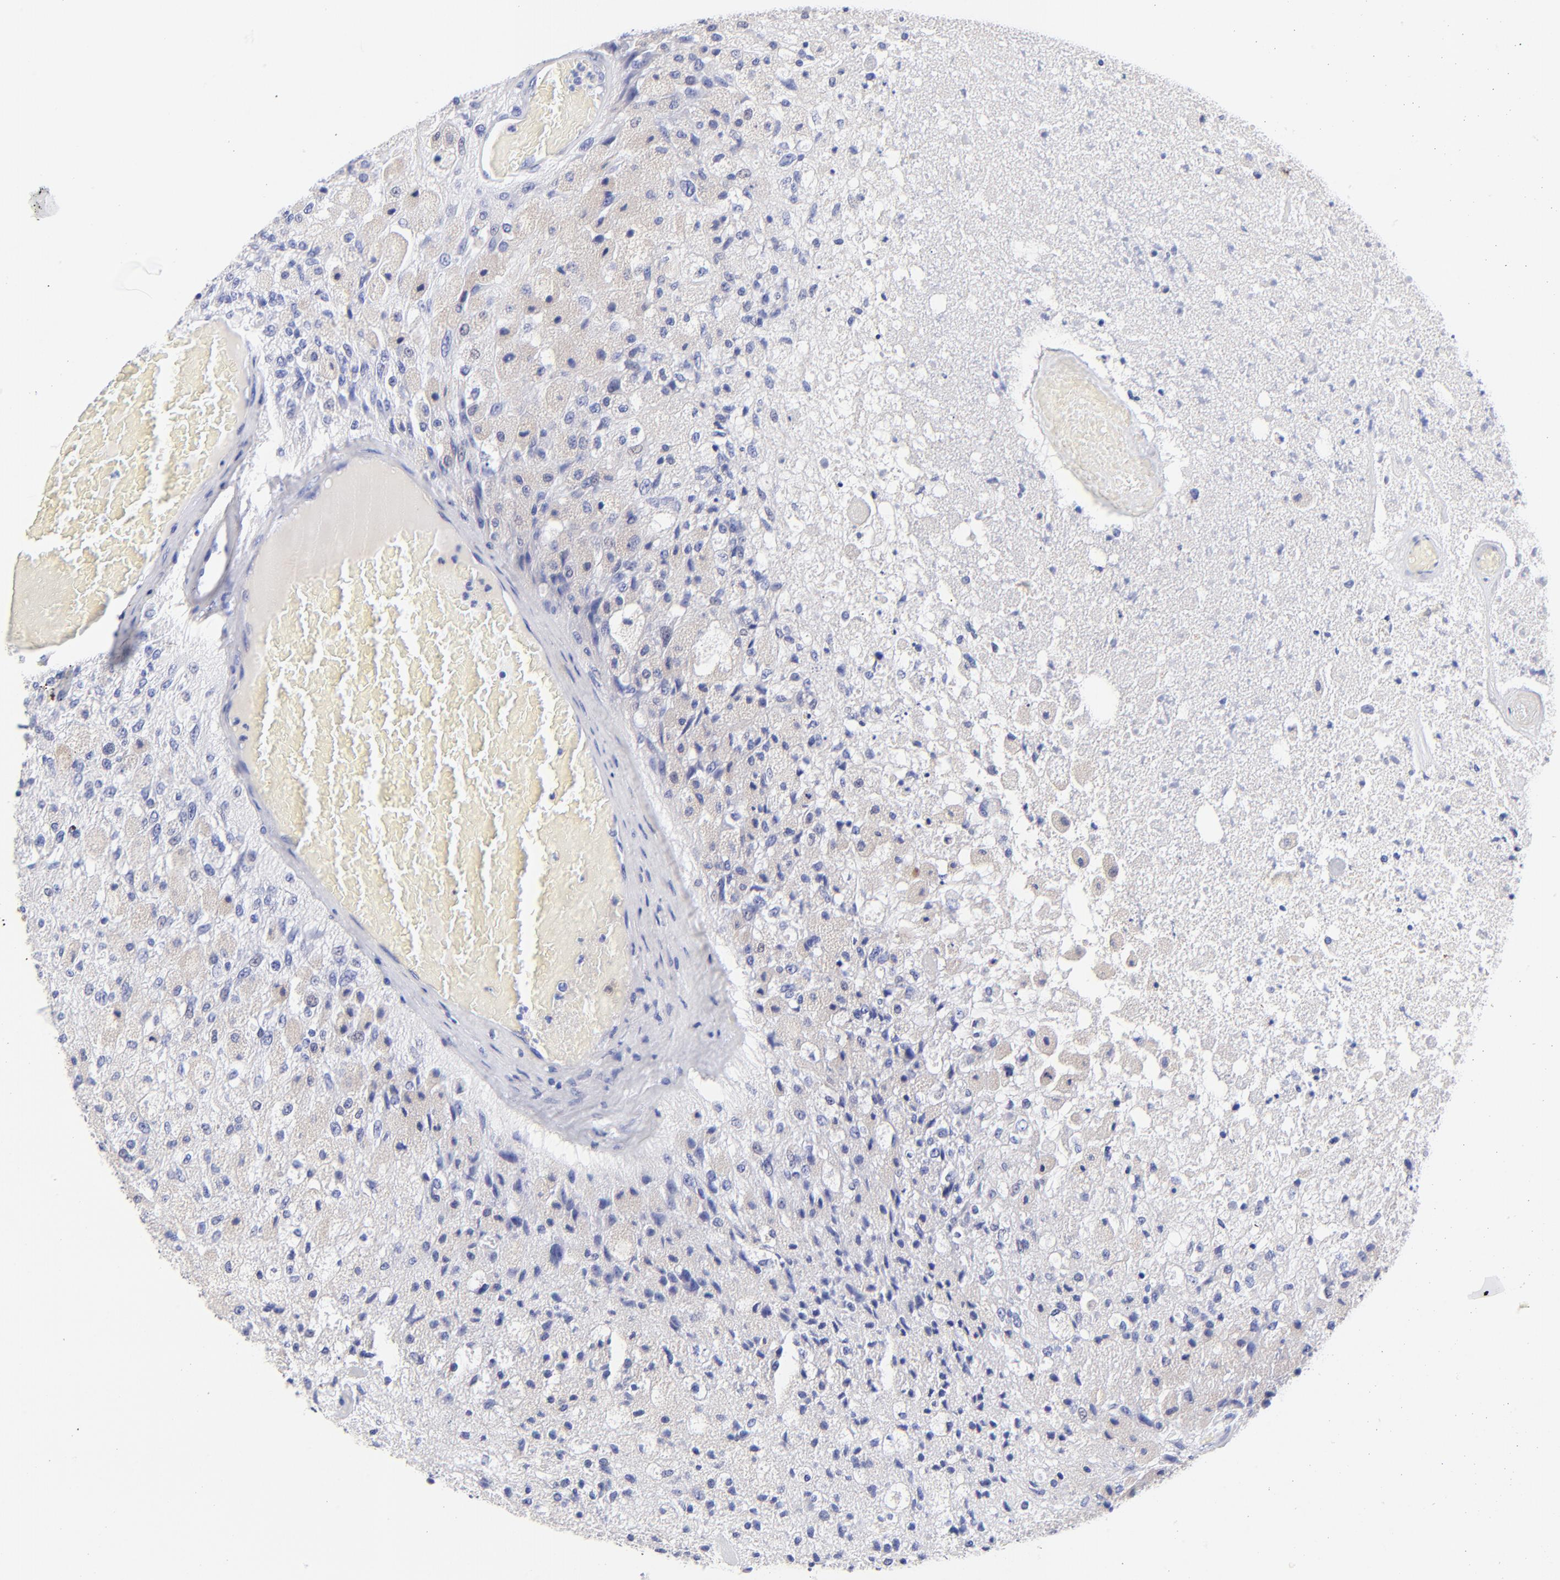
{"staining": {"intensity": "negative", "quantity": "none", "location": "none"}, "tissue": "glioma", "cell_type": "Tumor cells", "image_type": "cancer", "snomed": [{"axis": "morphology", "description": "Normal tissue, NOS"}, {"axis": "morphology", "description": "Glioma, malignant, High grade"}, {"axis": "topography", "description": "Cerebral cortex"}], "caption": "Micrograph shows no significant protein expression in tumor cells of malignant glioma (high-grade). (DAB (3,3'-diaminobenzidine) IHC with hematoxylin counter stain).", "gene": "HORMAD2", "patient": {"sex": "male", "age": 77}}